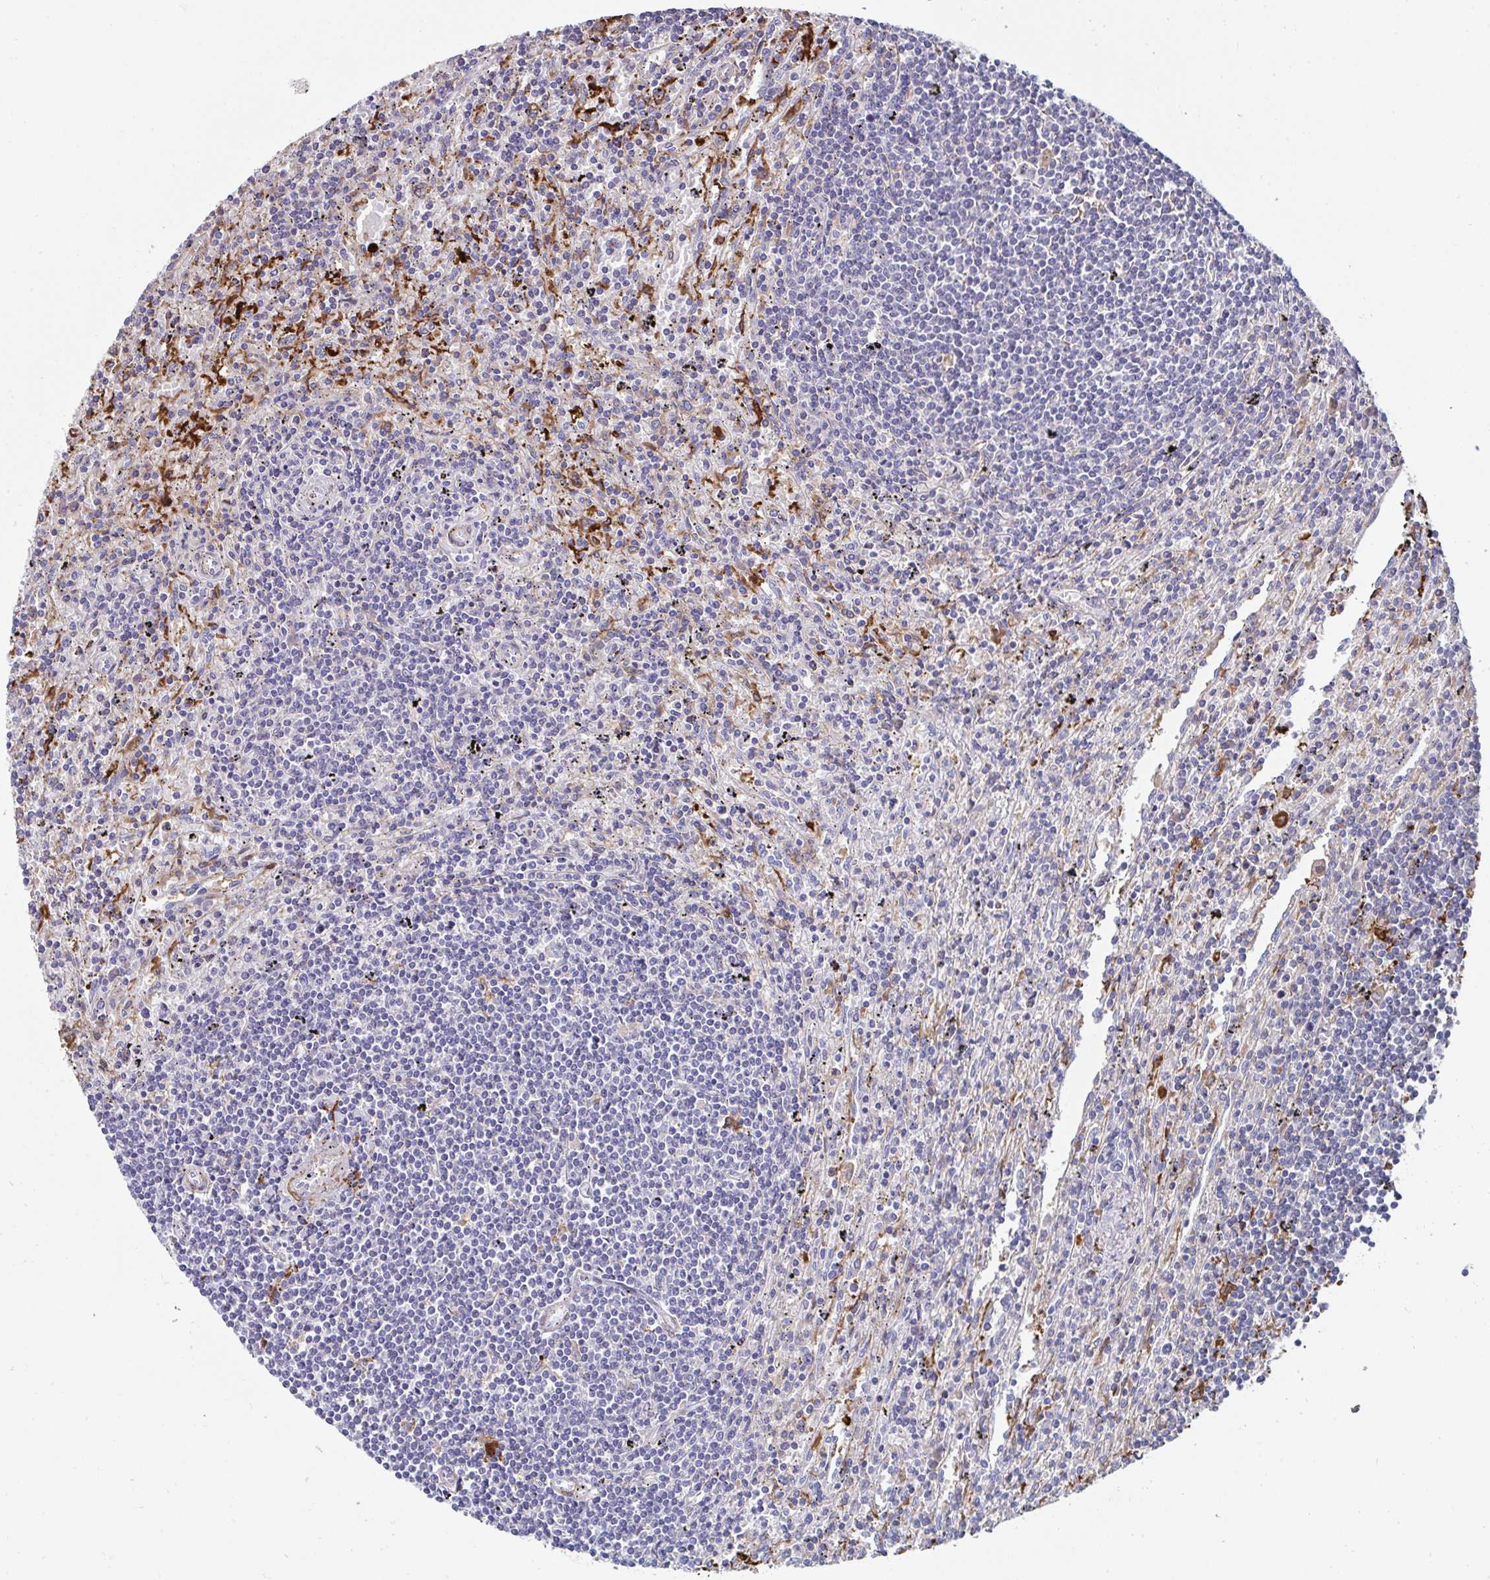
{"staining": {"intensity": "negative", "quantity": "none", "location": "none"}, "tissue": "lymphoma", "cell_type": "Tumor cells", "image_type": "cancer", "snomed": [{"axis": "morphology", "description": "Malignant lymphoma, non-Hodgkin's type, Low grade"}, {"axis": "topography", "description": "Spleen"}], "caption": "Protein analysis of low-grade malignant lymphoma, non-Hodgkin's type displays no significant staining in tumor cells.", "gene": "FBXL13", "patient": {"sex": "male", "age": 76}}